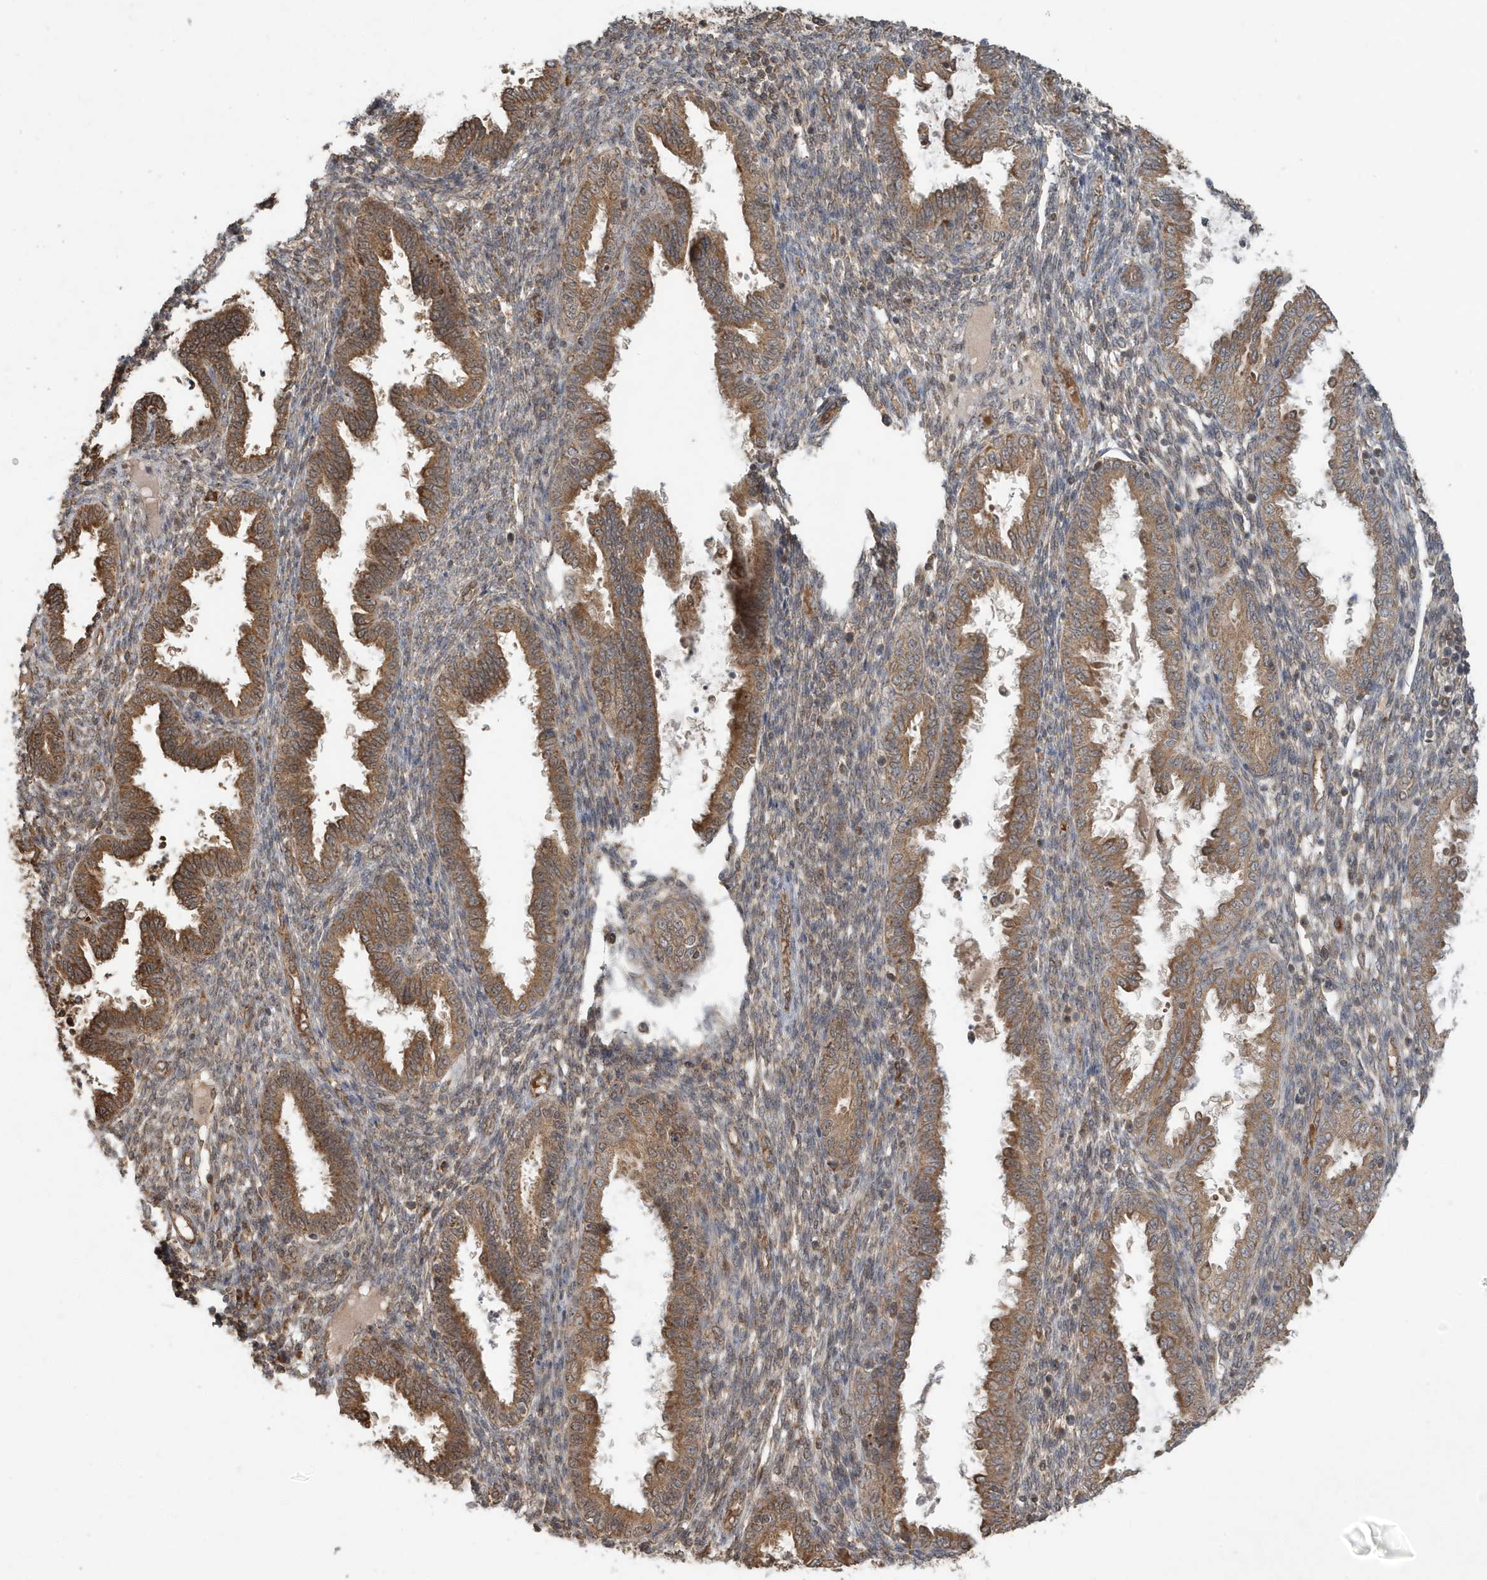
{"staining": {"intensity": "weak", "quantity": "25%-75%", "location": "cytoplasmic/membranous"}, "tissue": "endometrium", "cell_type": "Cells in endometrial stroma", "image_type": "normal", "snomed": [{"axis": "morphology", "description": "Normal tissue, NOS"}, {"axis": "topography", "description": "Endometrium"}], "caption": "Weak cytoplasmic/membranous positivity is identified in about 25%-75% of cells in endometrial stroma in benign endometrium. (IHC, brightfield microscopy, high magnification).", "gene": "ABCB9", "patient": {"sex": "female", "age": 33}}